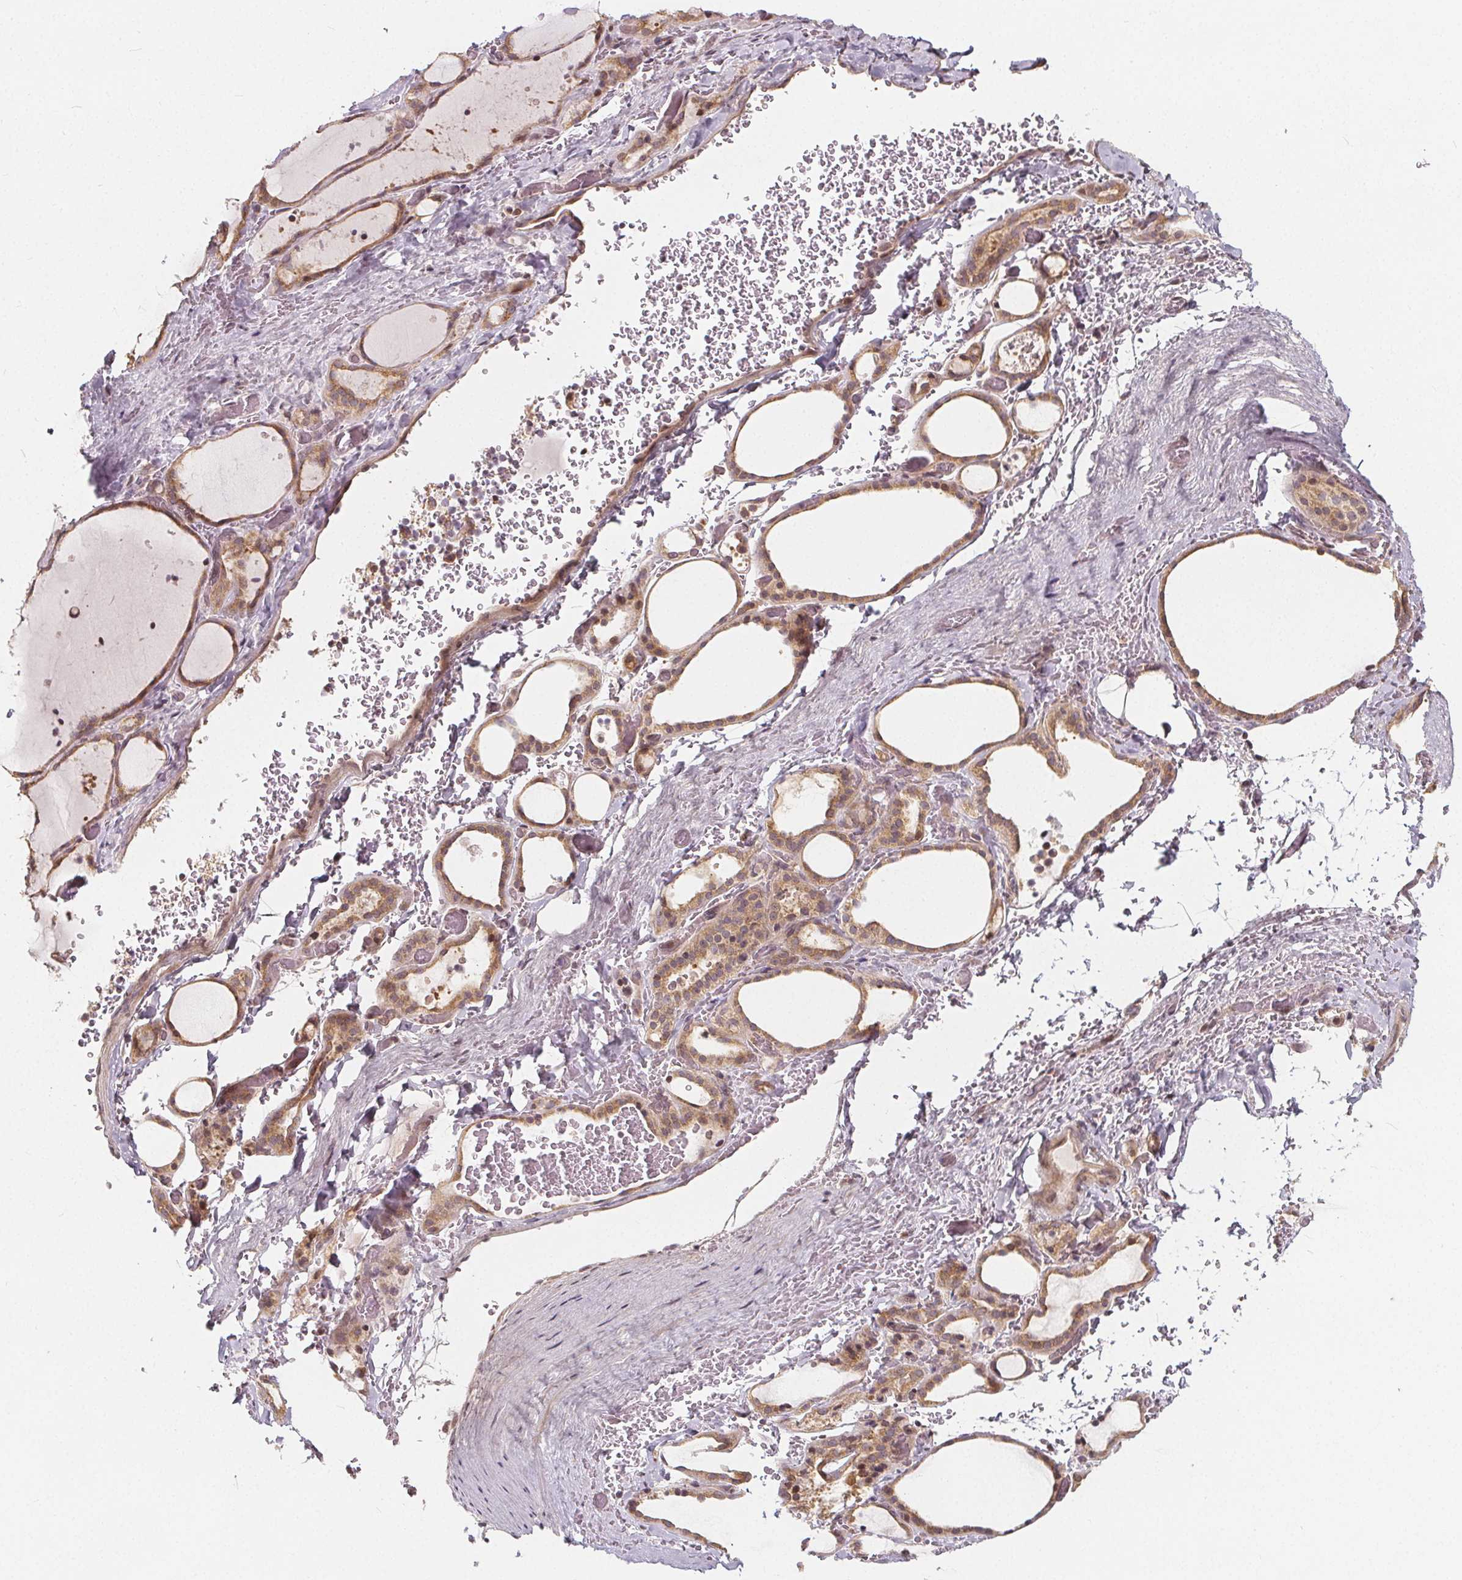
{"staining": {"intensity": "moderate", "quantity": ">75%", "location": "cytoplasmic/membranous,nuclear"}, "tissue": "thyroid gland", "cell_type": "Glandular cells", "image_type": "normal", "snomed": [{"axis": "morphology", "description": "Normal tissue, NOS"}, {"axis": "topography", "description": "Thyroid gland"}], "caption": "Glandular cells show medium levels of moderate cytoplasmic/membranous,nuclear expression in about >75% of cells in unremarkable thyroid gland. The staining is performed using DAB brown chromogen to label protein expression. The nuclei are counter-stained blue using hematoxylin.", "gene": "AKT1S1", "patient": {"sex": "female", "age": 36}}